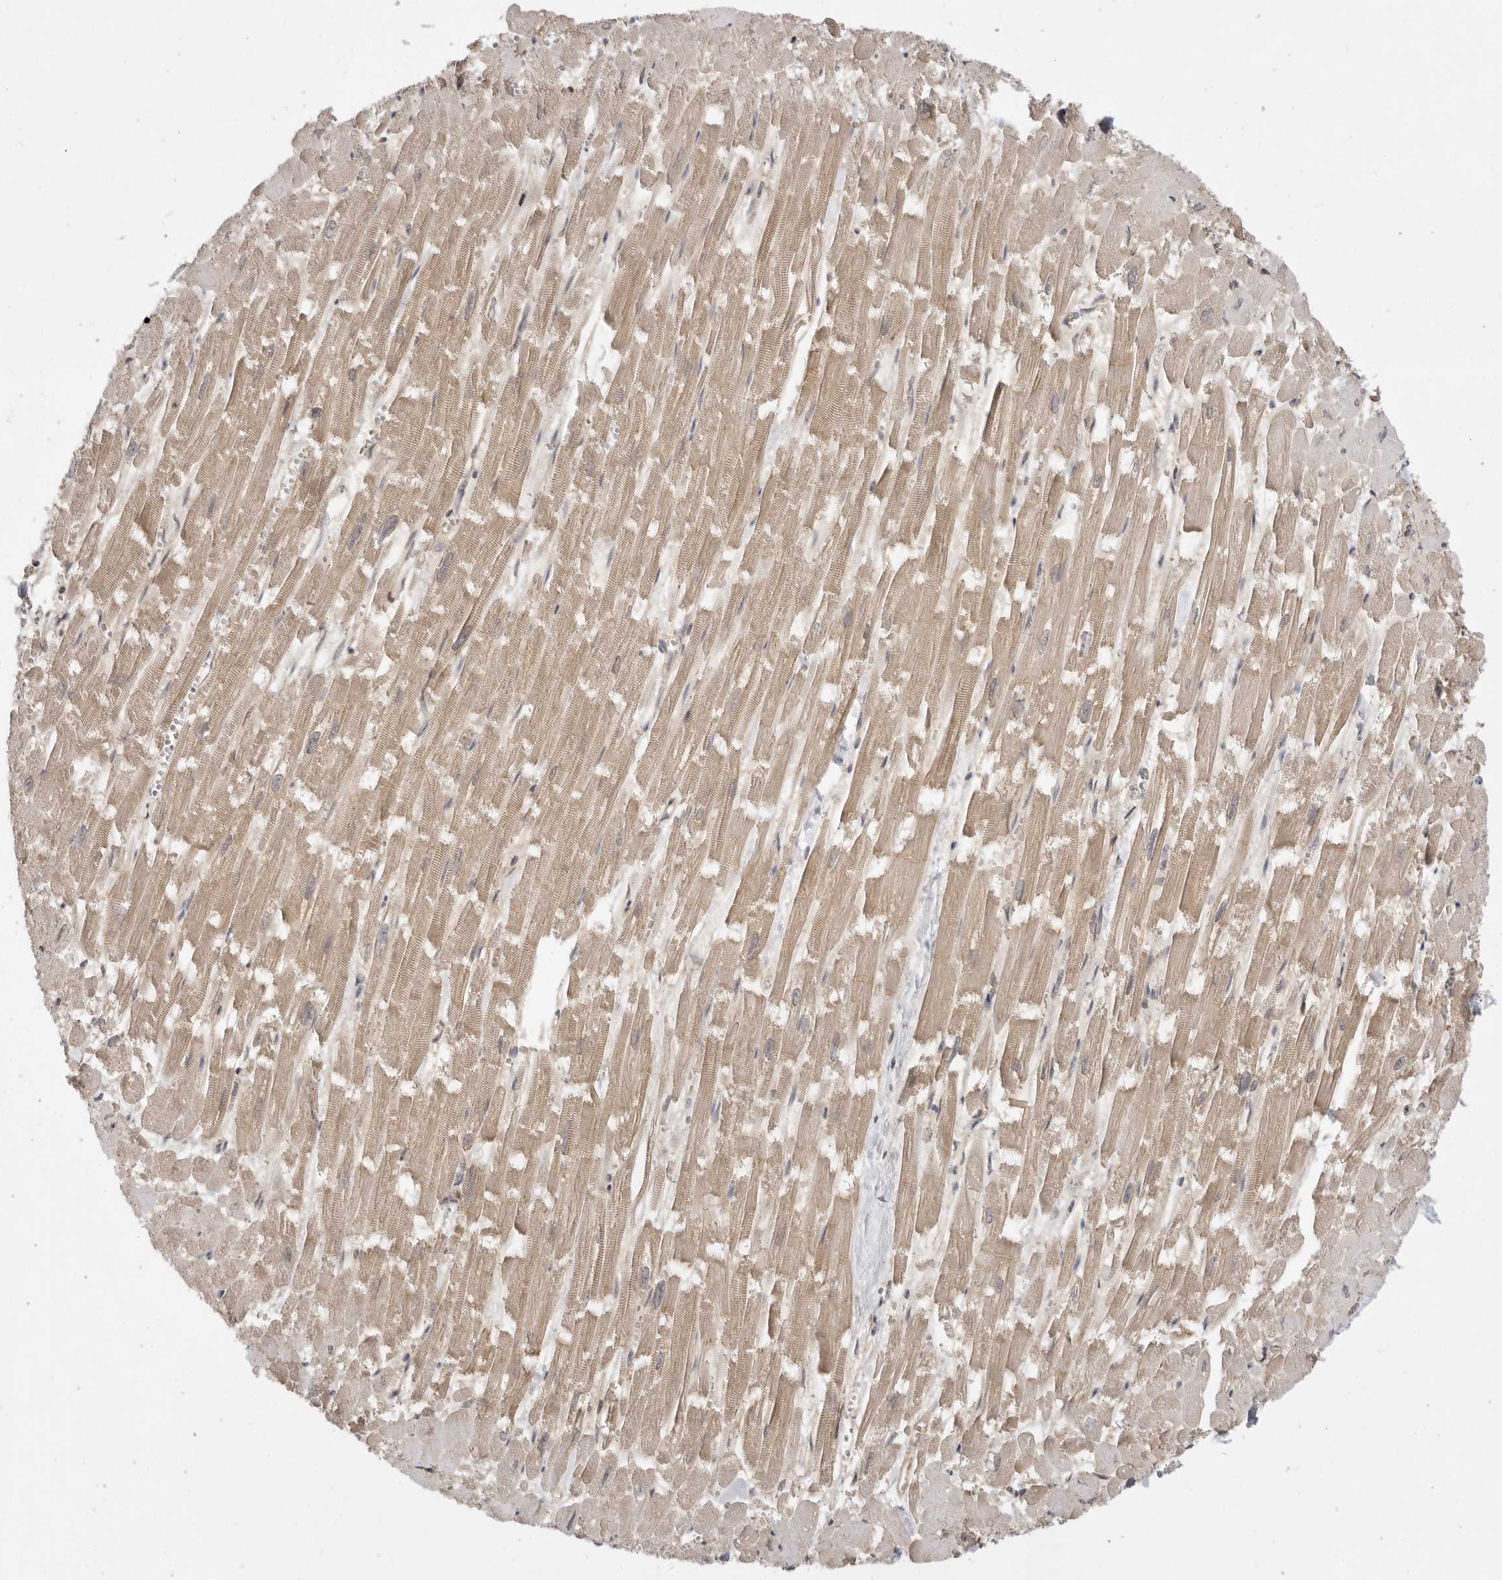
{"staining": {"intensity": "weak", "quantity": ">75%", "location": "cytoplasmic/membranous,nuclear"}, "tissue": "heart muscle", "cell_type": "Cardiomyocytes", "image_type": "normal", "snomed": [{"axis": "morphology", "description": "Normal tissue, NOS"}, {"axis": "topography", "description": "Heart"}], "caption": "Normal heart muscle was stained to show a protein in brown. There is low levels of weak cytoplasmic/membranous,nuclear positivity in about >75% of cardiomyocytes.", "gene": "ADPRS", "patient": {"sex": "male", "age": 54}}